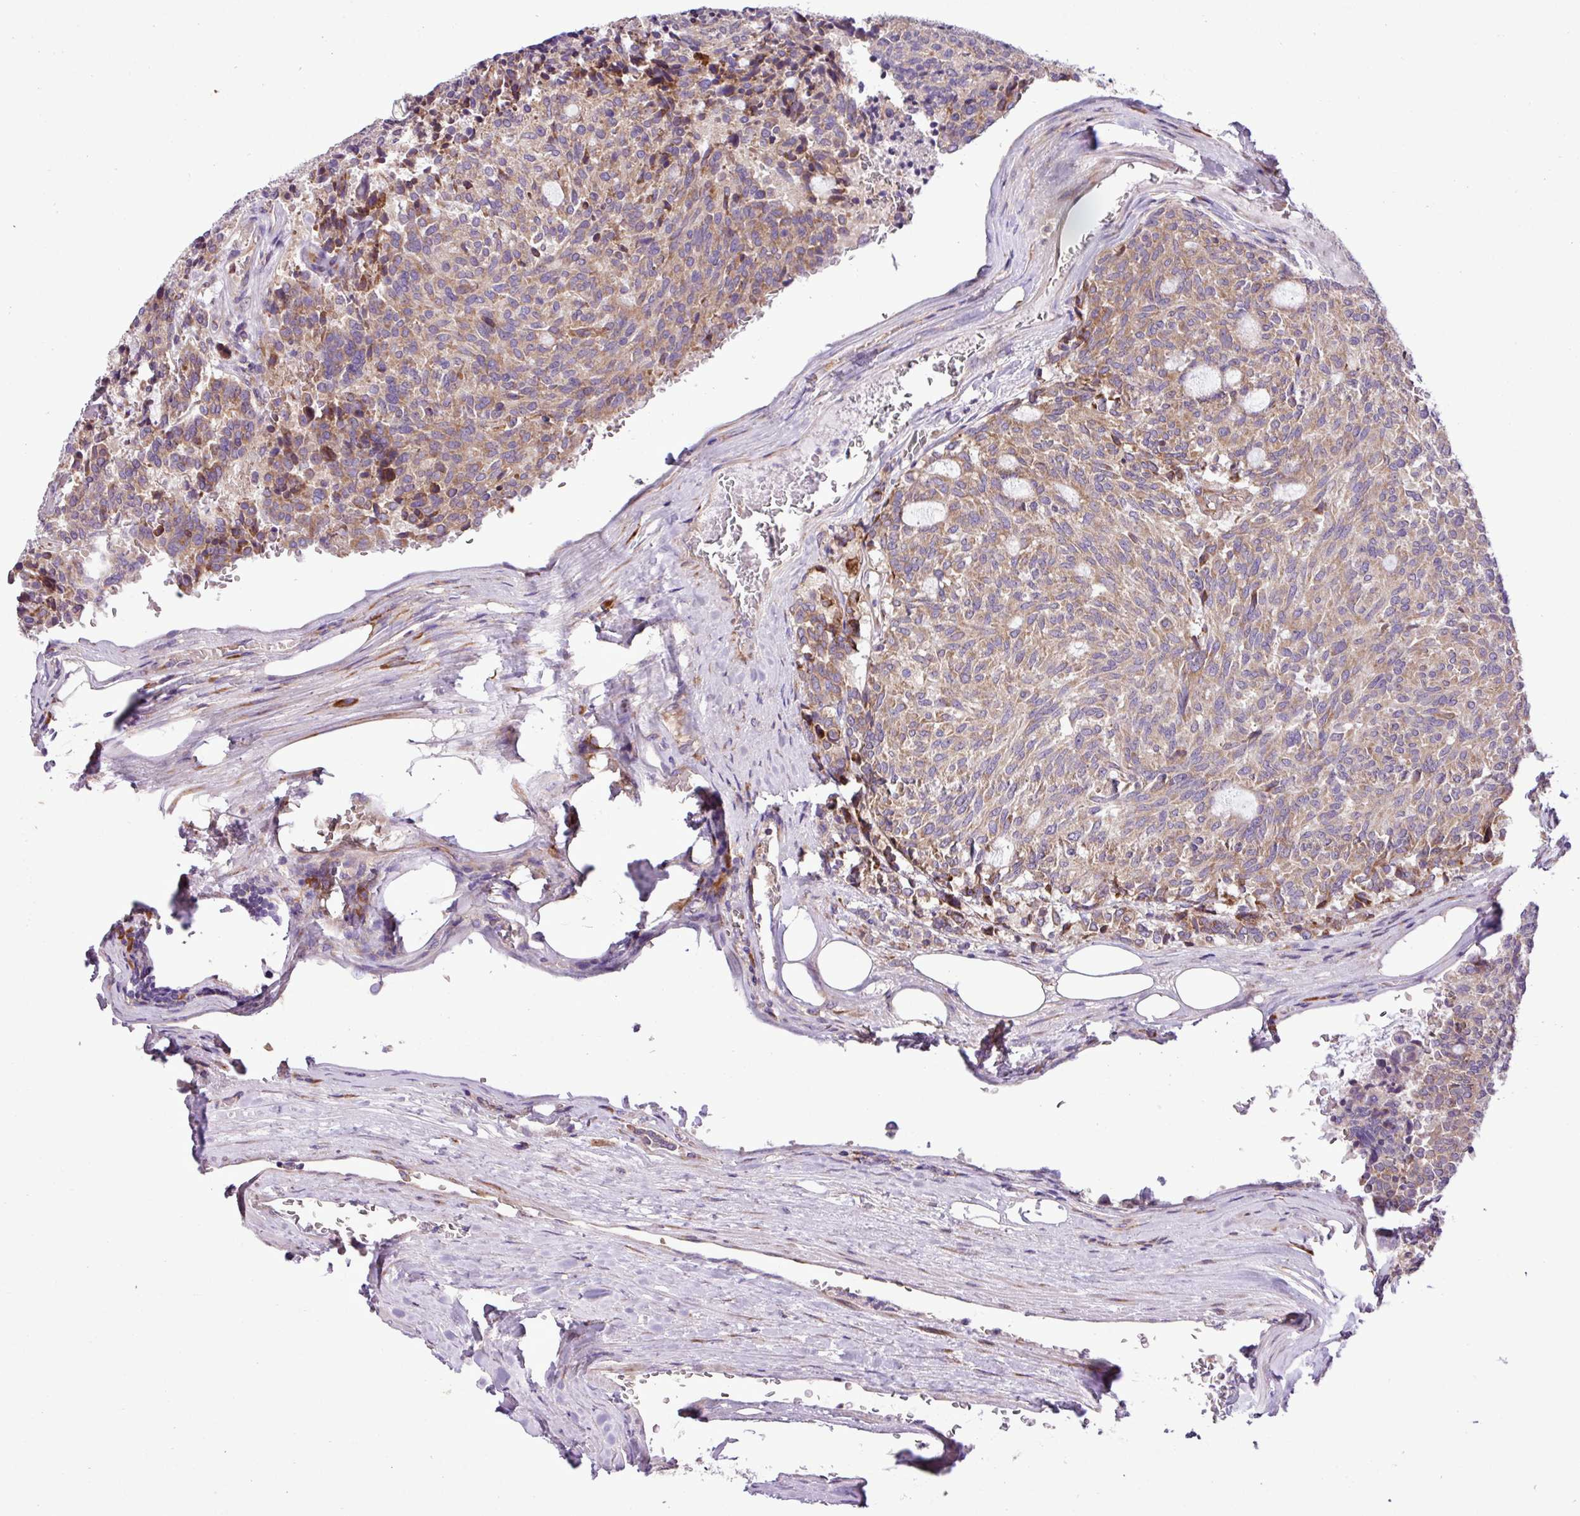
{"staining": {"intensity": "weak", "quantity": ">75%", "location": "cytoplasmic/membranous"}, "tissue": "carcinoid", "cell_type": "Tumor cells", "image_type": "cancer", "snomed": [{"axis": "morphology", "description": "Carcinoid, malignant, NOS"}, {"axis": "topography", "description": "Pancreas"}], "caption": "Weak cytoplasmic/membranous staining is present in about >75% of tumor cells in carcinoid.", "gene": "RPL13", "patient": {"sex": "female", "age": 54}}